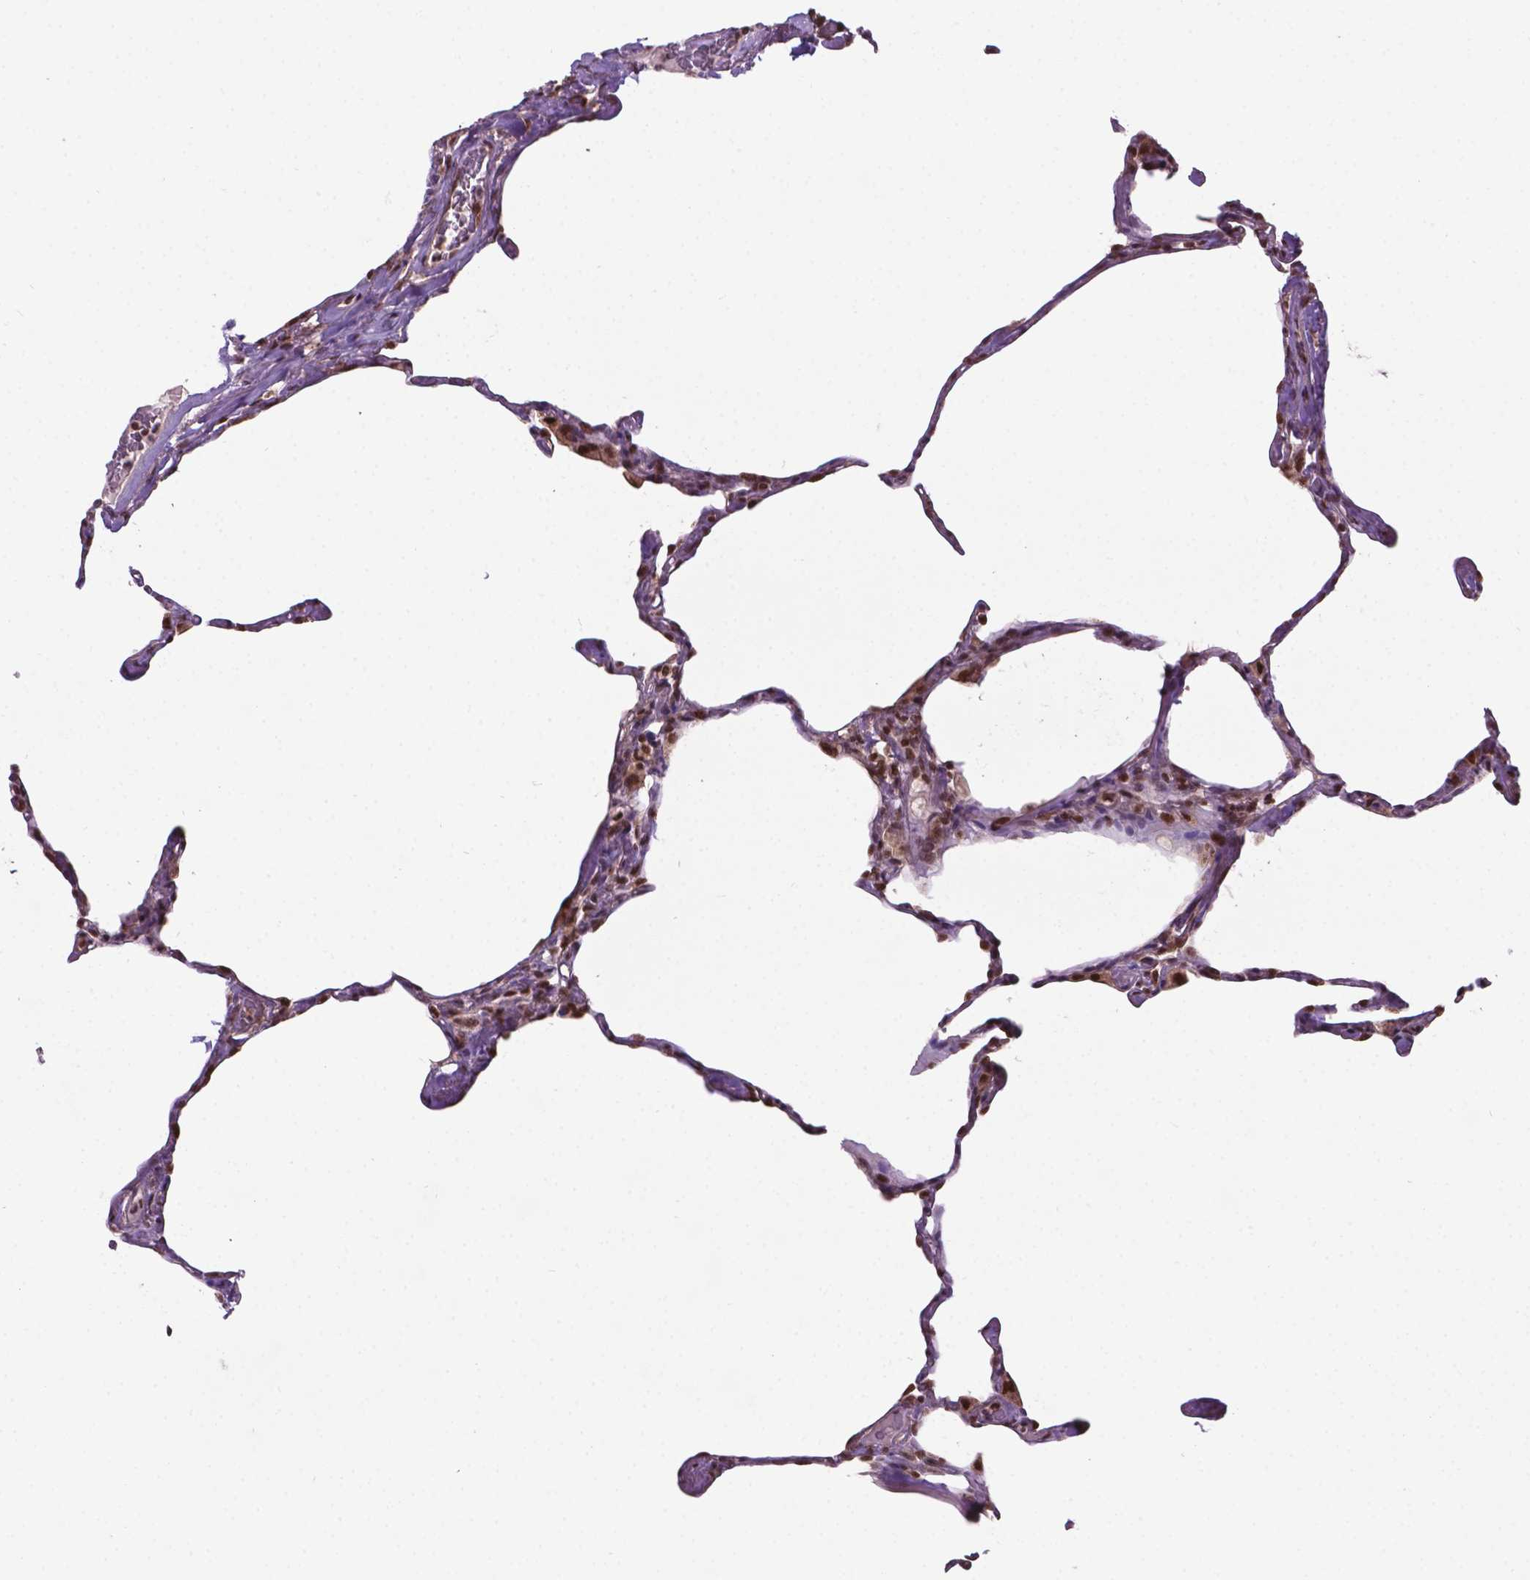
{"staining": {"intensity": "weak", "quantity": "25%-75%", "location": "nuclear"}, "tissue": "lung", "cell_type": "Alveolar cells", "image_type": "normal", "snomed": [{"axis": "morphology", "description": "Normal tissue, NOS"}, {"axis": "topography", "description": "Lung"}], "caption": "An IHC histopathology image of unremarkable tissue is shown. Protein staining in brown highlights weak nuclear positivity in lung within alveolar cells.", "gene": "CSNK2A1", "patient": {"sex": "male", "age": 65}}